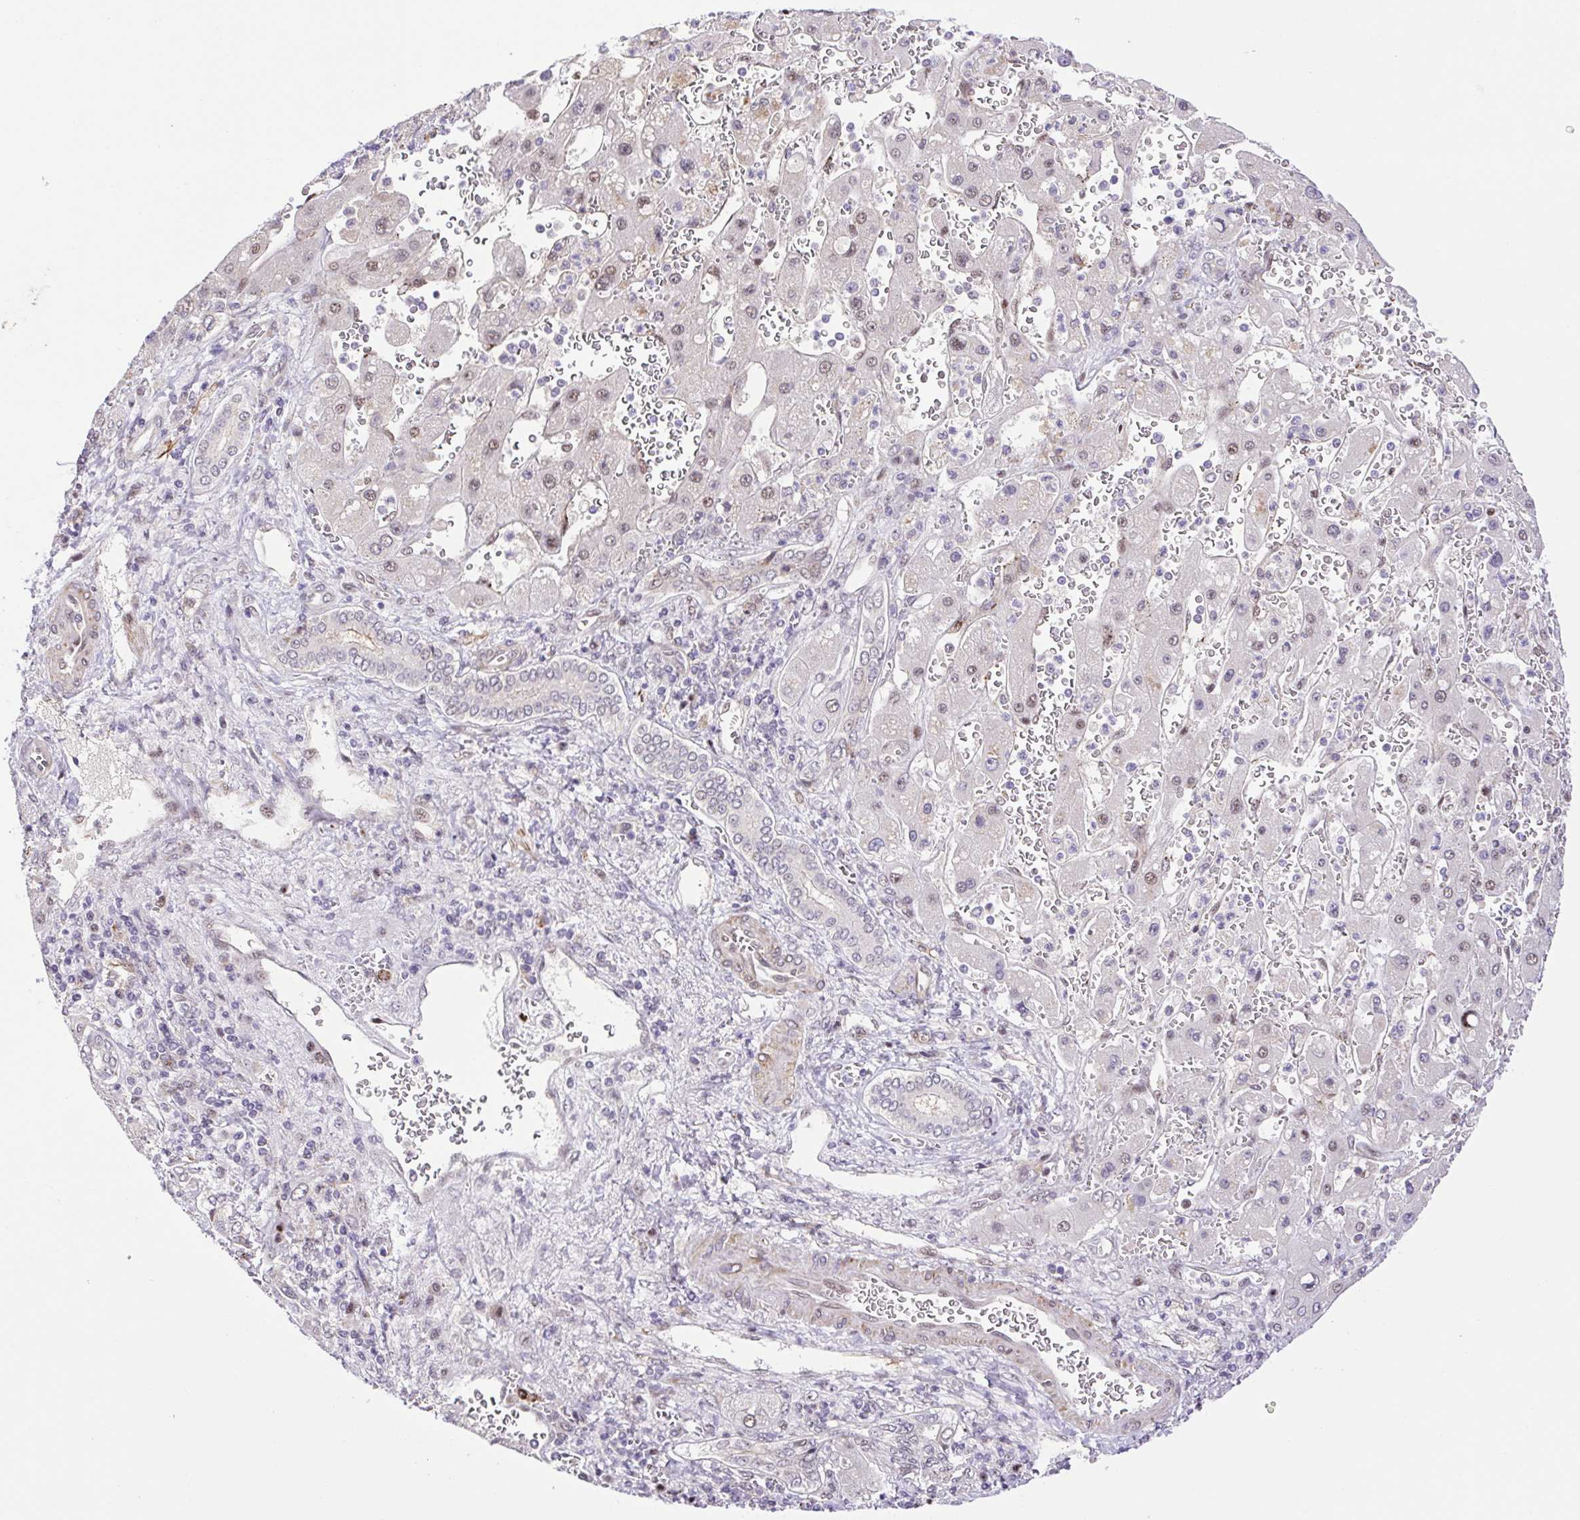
{"staining": {"intensity": "weak", "quantity": "25%-75%", "location": "nuclear"}, "tissue": "liver cancer", "cell_type": "Tumor cells", "image_type": "cancer", "snomed": [{"axis": "morphology", "description": "Carcinoma, Hepatocellular, NOS"}, {"axis": "topography", "description": "Liver"}], "caption": "Human liver cancer (hepatocellular carcinoma) stained for a protein (brown) exhibits weak nuclear positive positivity in approximately 25%-75% of tumor cells.", "gene": "ERG", "patient": {"sex": "female", "age": 73}}